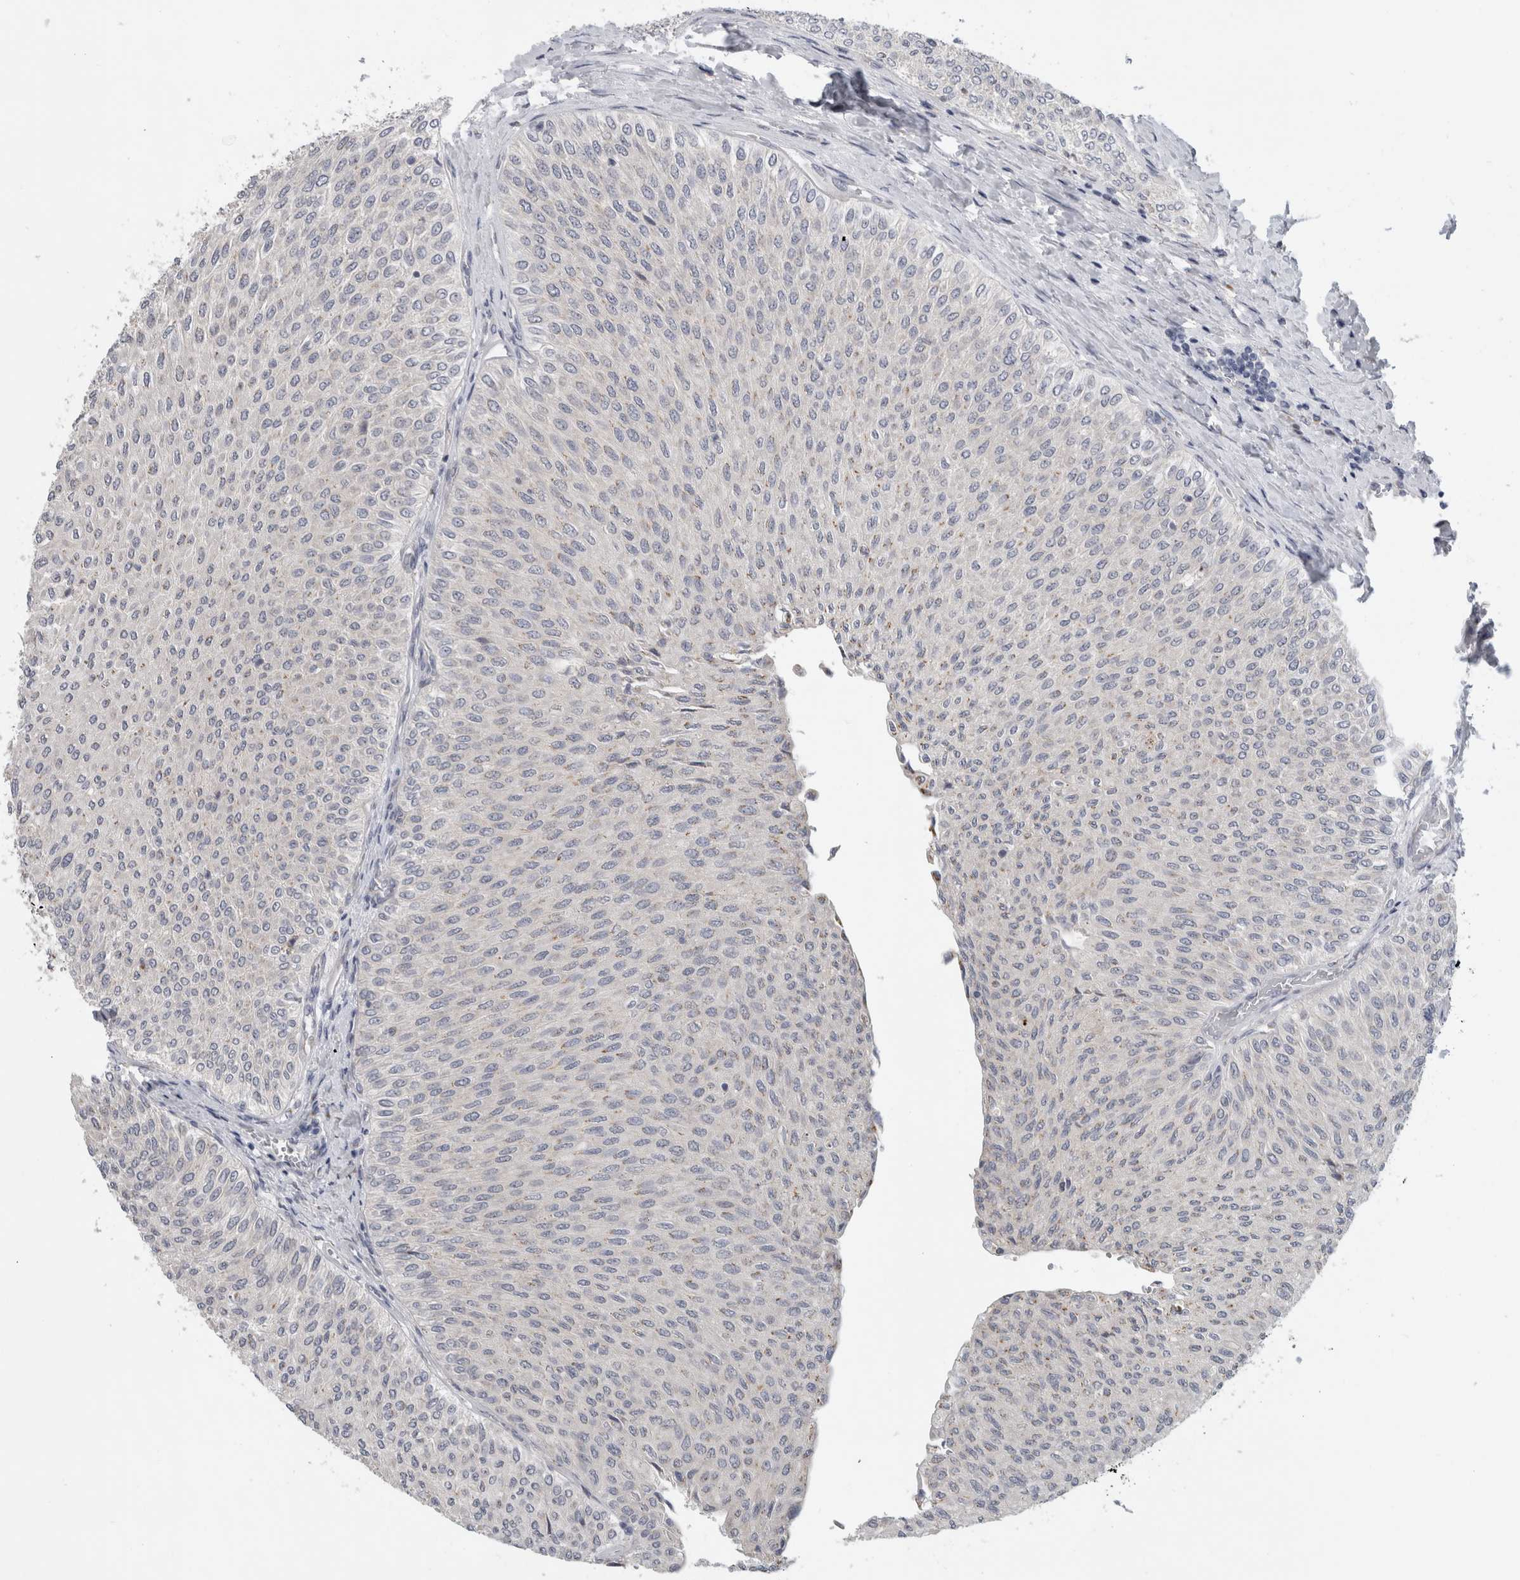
{"staining": {"intensity": "negative", "quantity": "none", "location": "none"}, "tissue": "urothelial cancer", "cell_type": "Tumor cells", "image_type": "cancer", "snomed": [{"axis": "morphology", "description": "Urothelial carcinoma, Low grade"}, {"axis": "topography", "description": "Urinary bladder"}], "caption": "The histopathology image reveals no staining of tumor cells in urothelial cancer.", "gene": "MGAT1", "patient": {"sex": "male", "age": 78}}